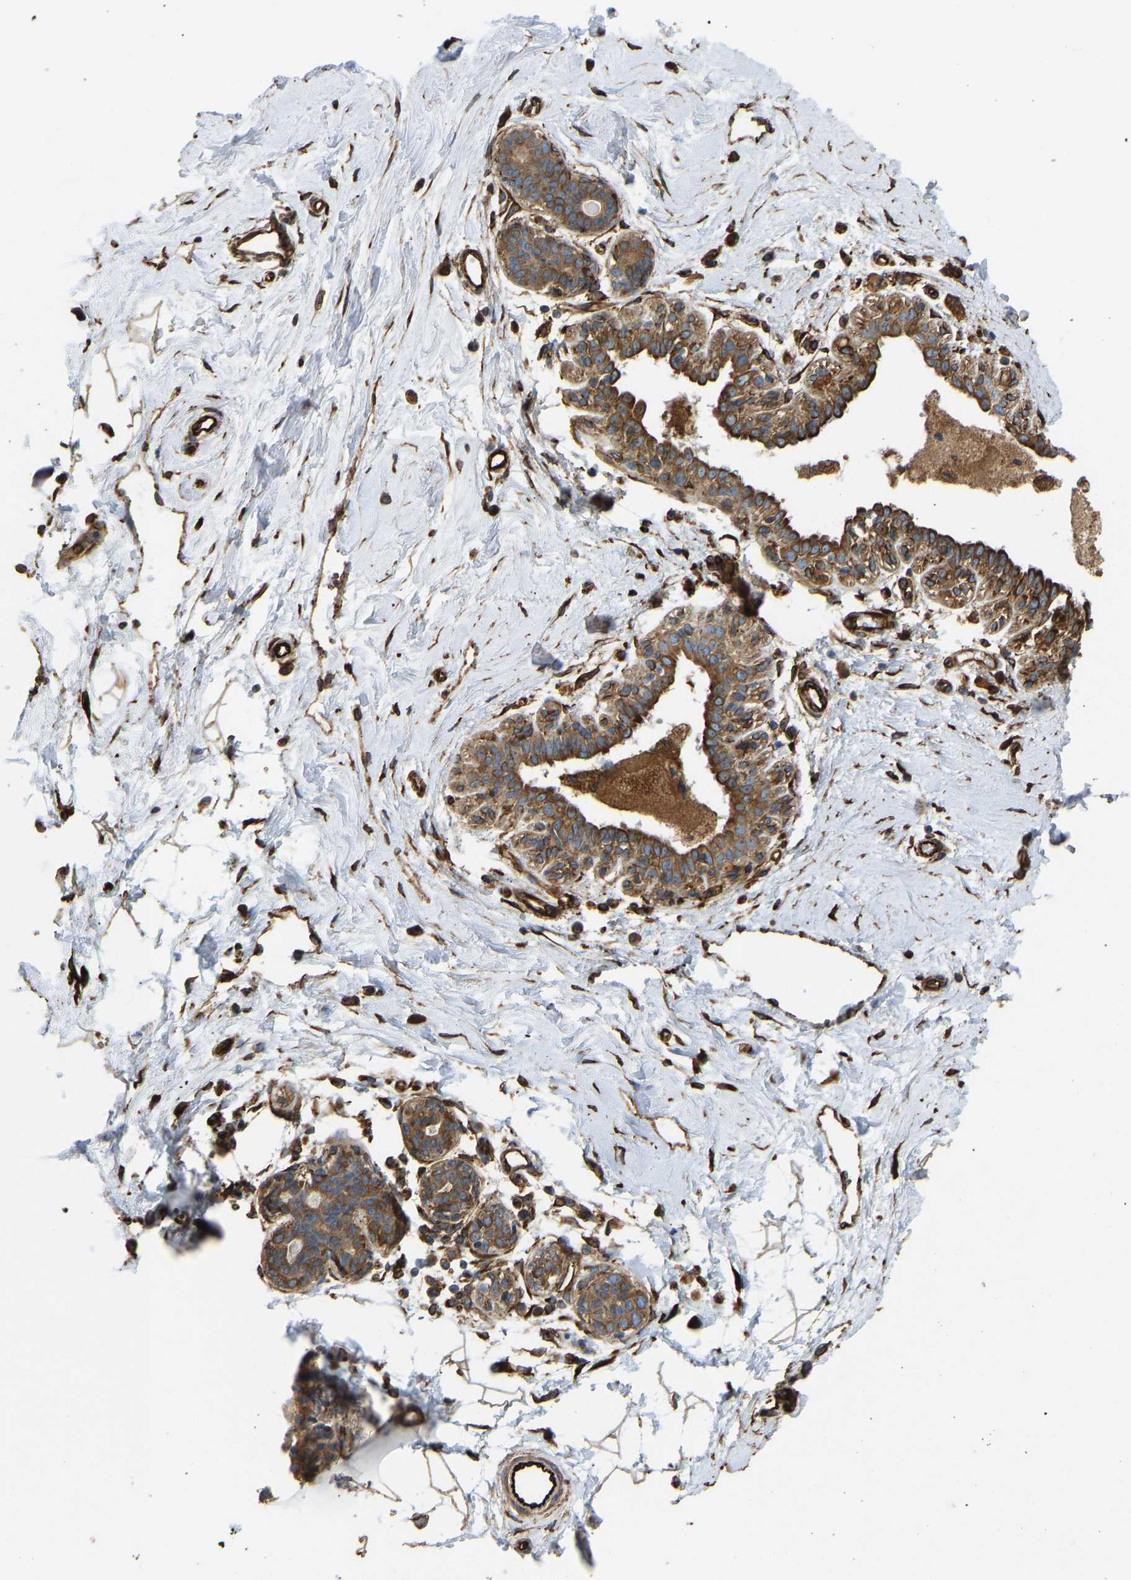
{"staining": {"intensity": "weak", "quantity": "25%-75%", "location": "cytoplasmic/membranous"}, "tissue": "breast", "cell_type": "Adipocytes", "image_type": "normal", "snomed": [{"axis": "morphology", "description": "Normal tissue, NOS"}, {"axis": "topography", "description": "Breast"}], "caption": "Approximately 25%-75% of adipocytes in unremarkable breast demonstrate weak cytoplasmic/membranous protein staining as visualized by brown immunohistochemical staining.", "gene": "BEX3", "patient": {"sex": "female", "age": 45}}